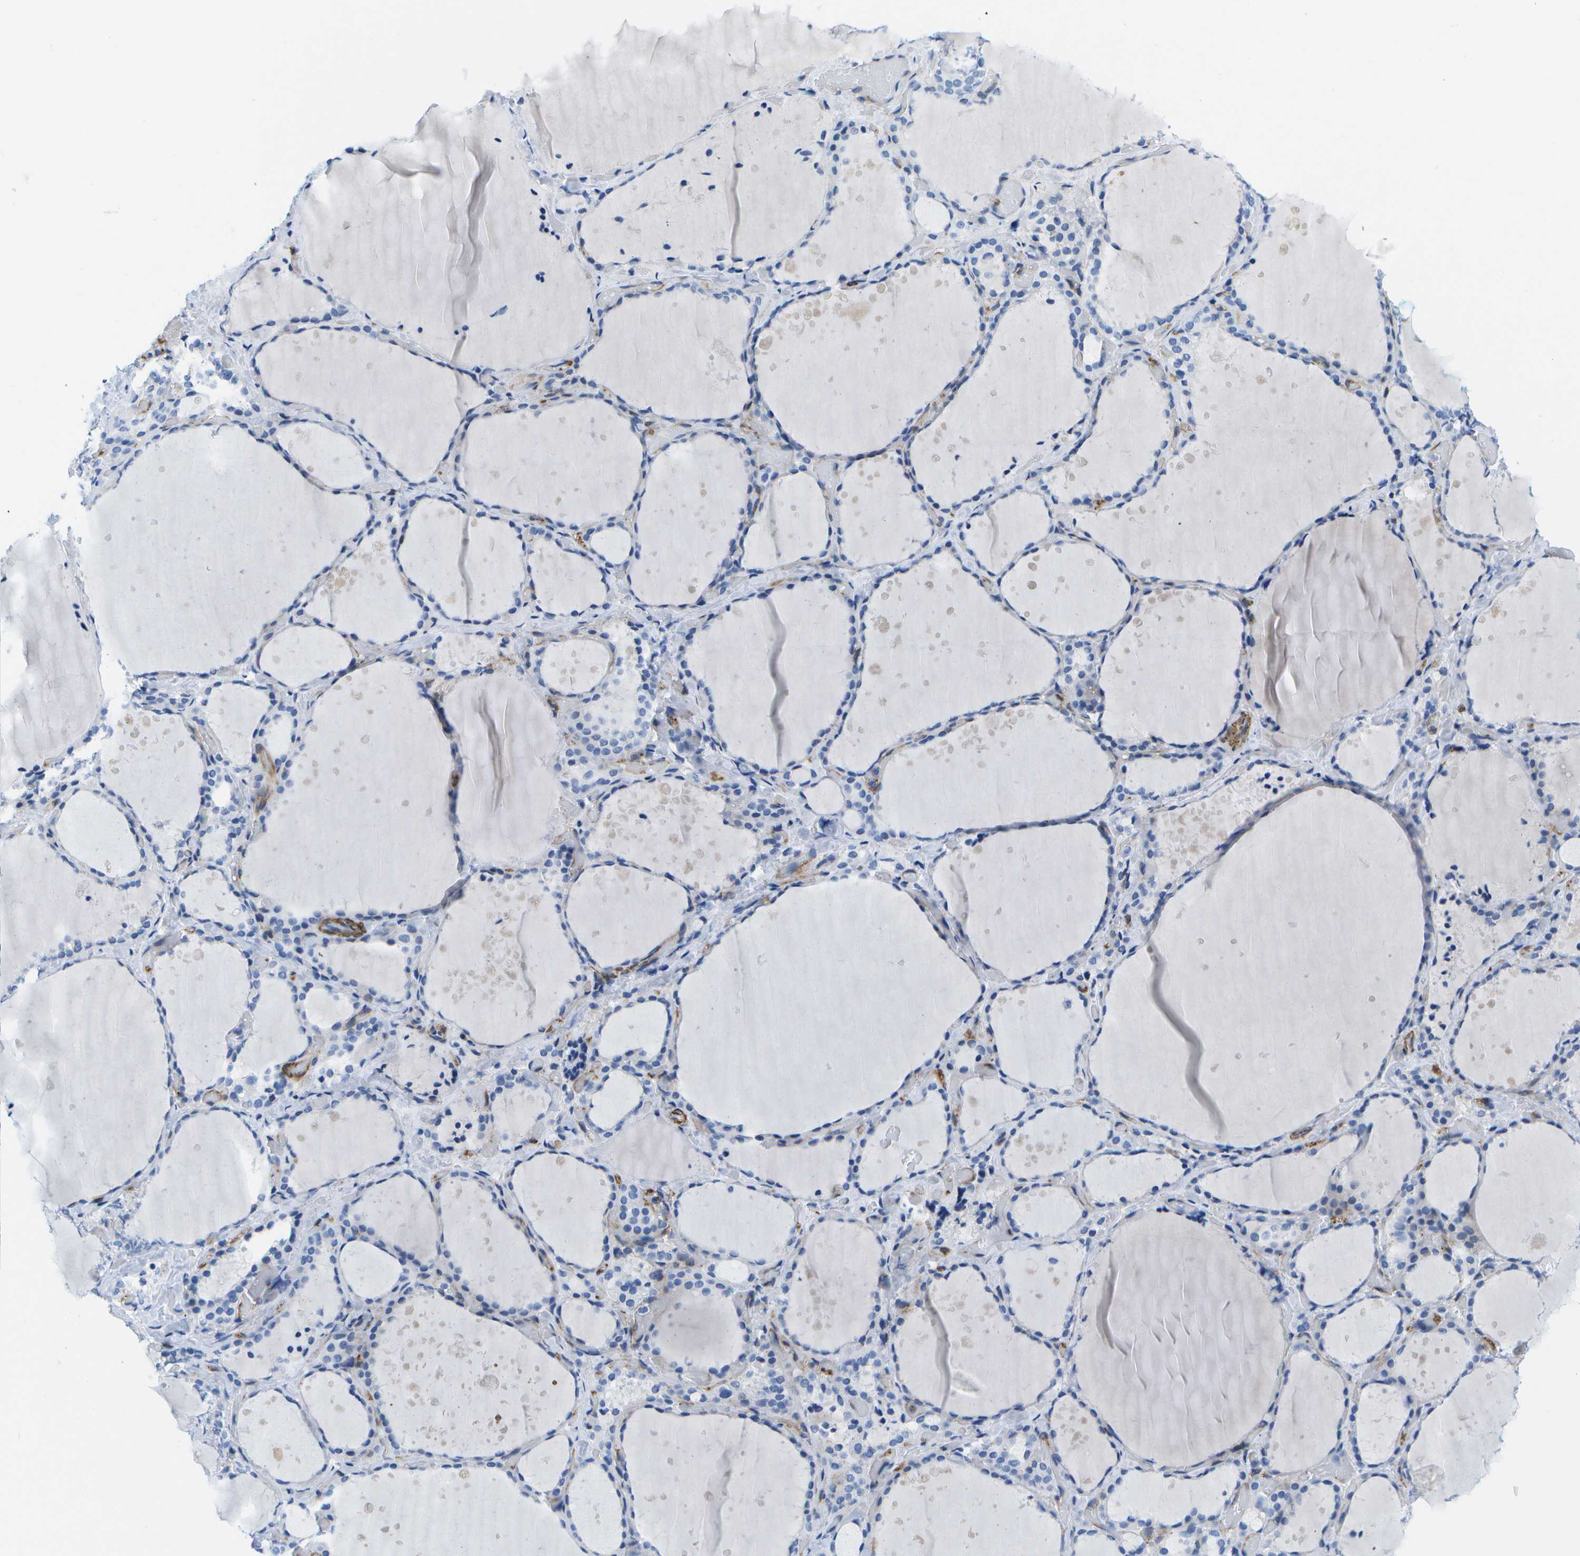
{"staining": {"intensity": "negative", "quantity": "none", "location": "none"}, "tissue": "thyroid gland", "cell_type": "Glandular cells", "image_type": "normal", "snomed": [{"axis": "morphology", "description": "Normal tissue, NOS"}, {"axis": "topography", "description": "Thyroid gland"}], "caption": "This is a photomicrograph of immunohistochemistry (IHC) staining of benign thyroid gland, which shows no staining in glandular cells. (DAB immunohistochemistry, high magnification).", "gene": "ADGRG6", "patient": {"sex": "female", "age": 44}}